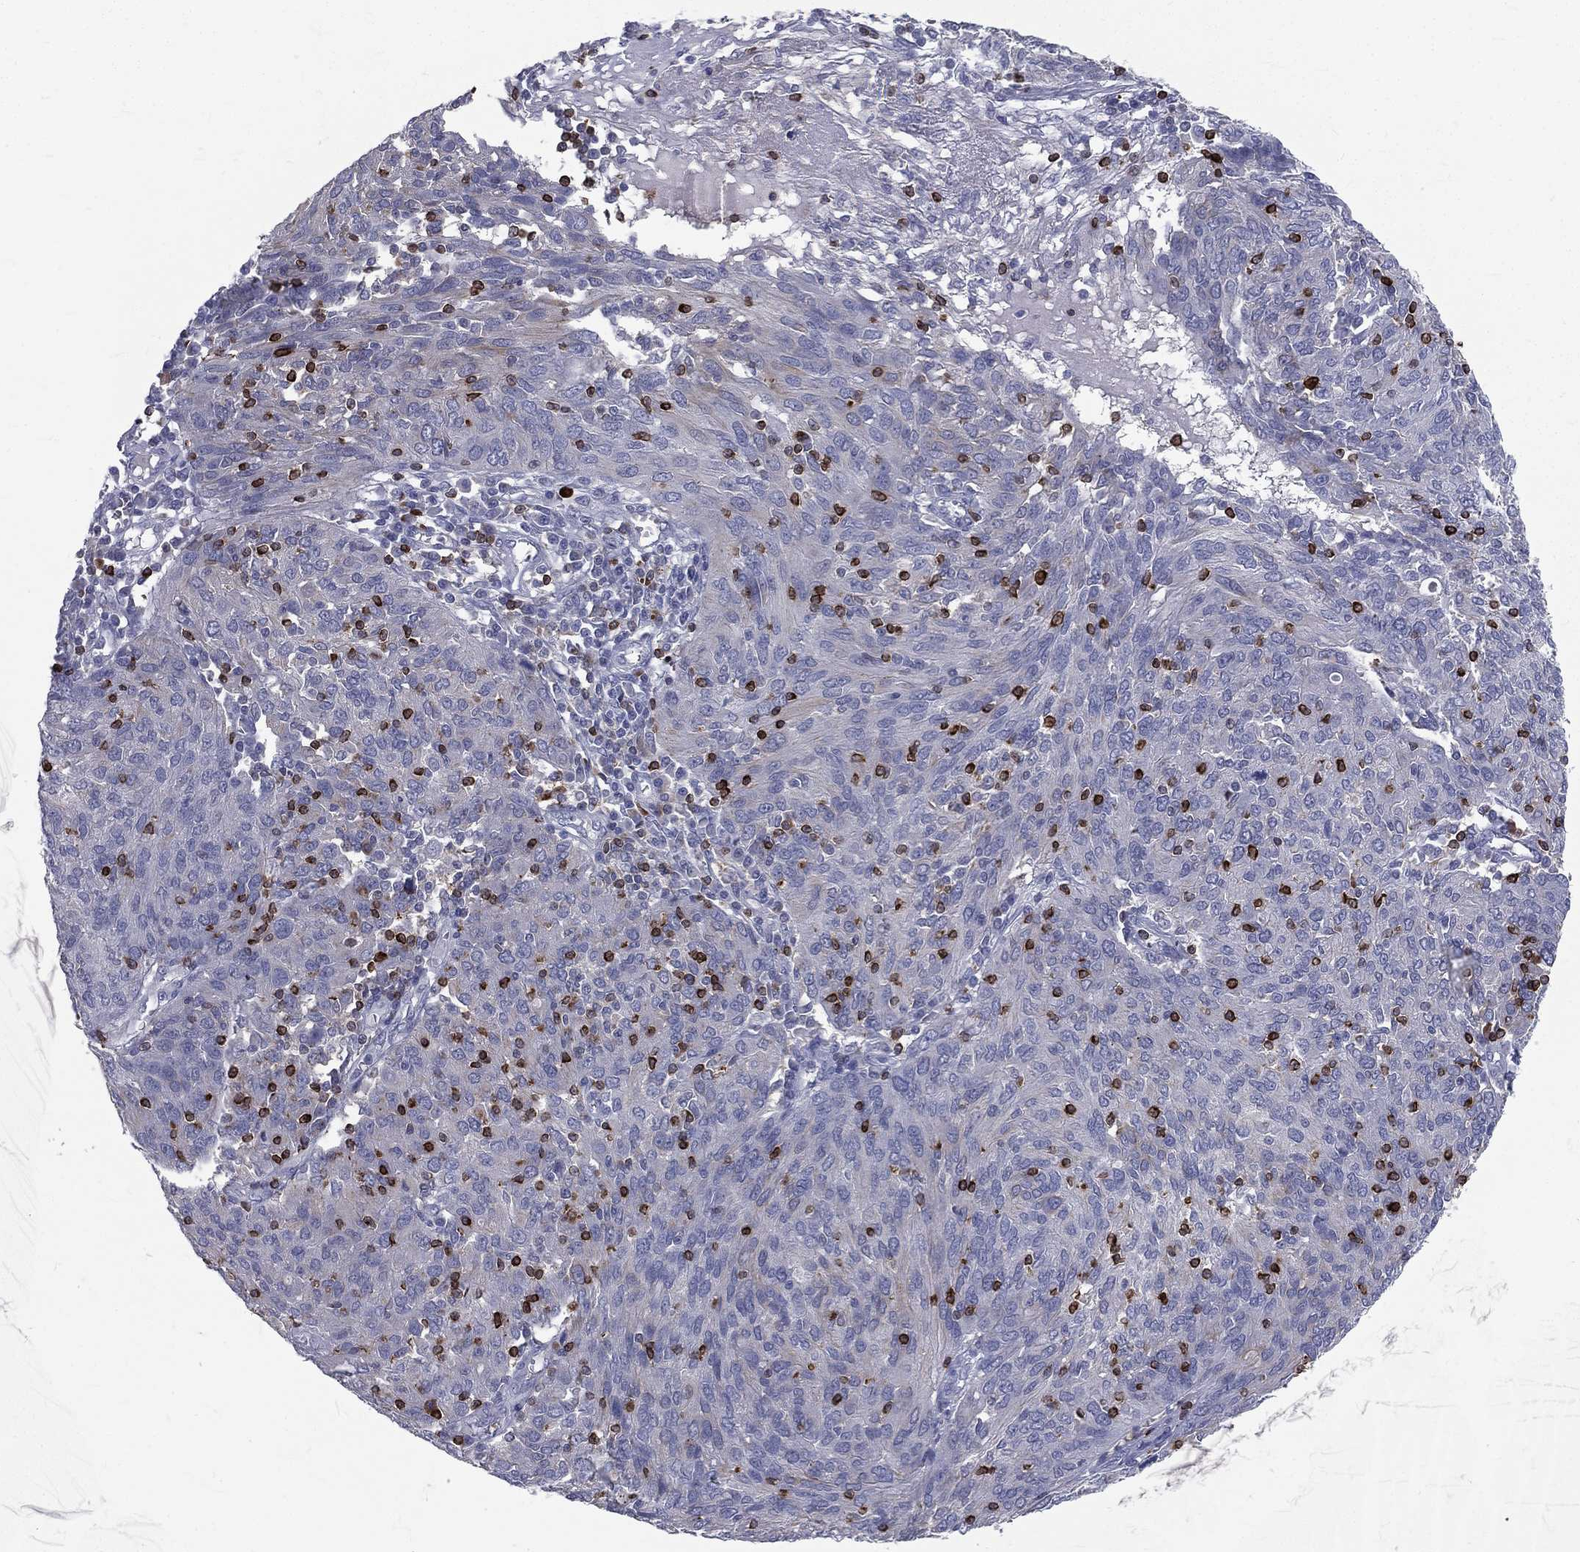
{"staining": {"intensity": "negative", "quantity": "none", "location": "none"}, "tissue": "ovarian cancer", "cell_type": "Tumor cells", "image_type": "cancer", "snomed": [{"axis": "morphology", "description": "Carcinoma, endometroid"}, {"axis": "topography", "description": "Ovary"}], "caption": "Tumor cells are negative for protein expression in human endometroid carcinoma (ovarian).", "gene": "CTSW", "patient": {"sex": "female", "age": 50}}